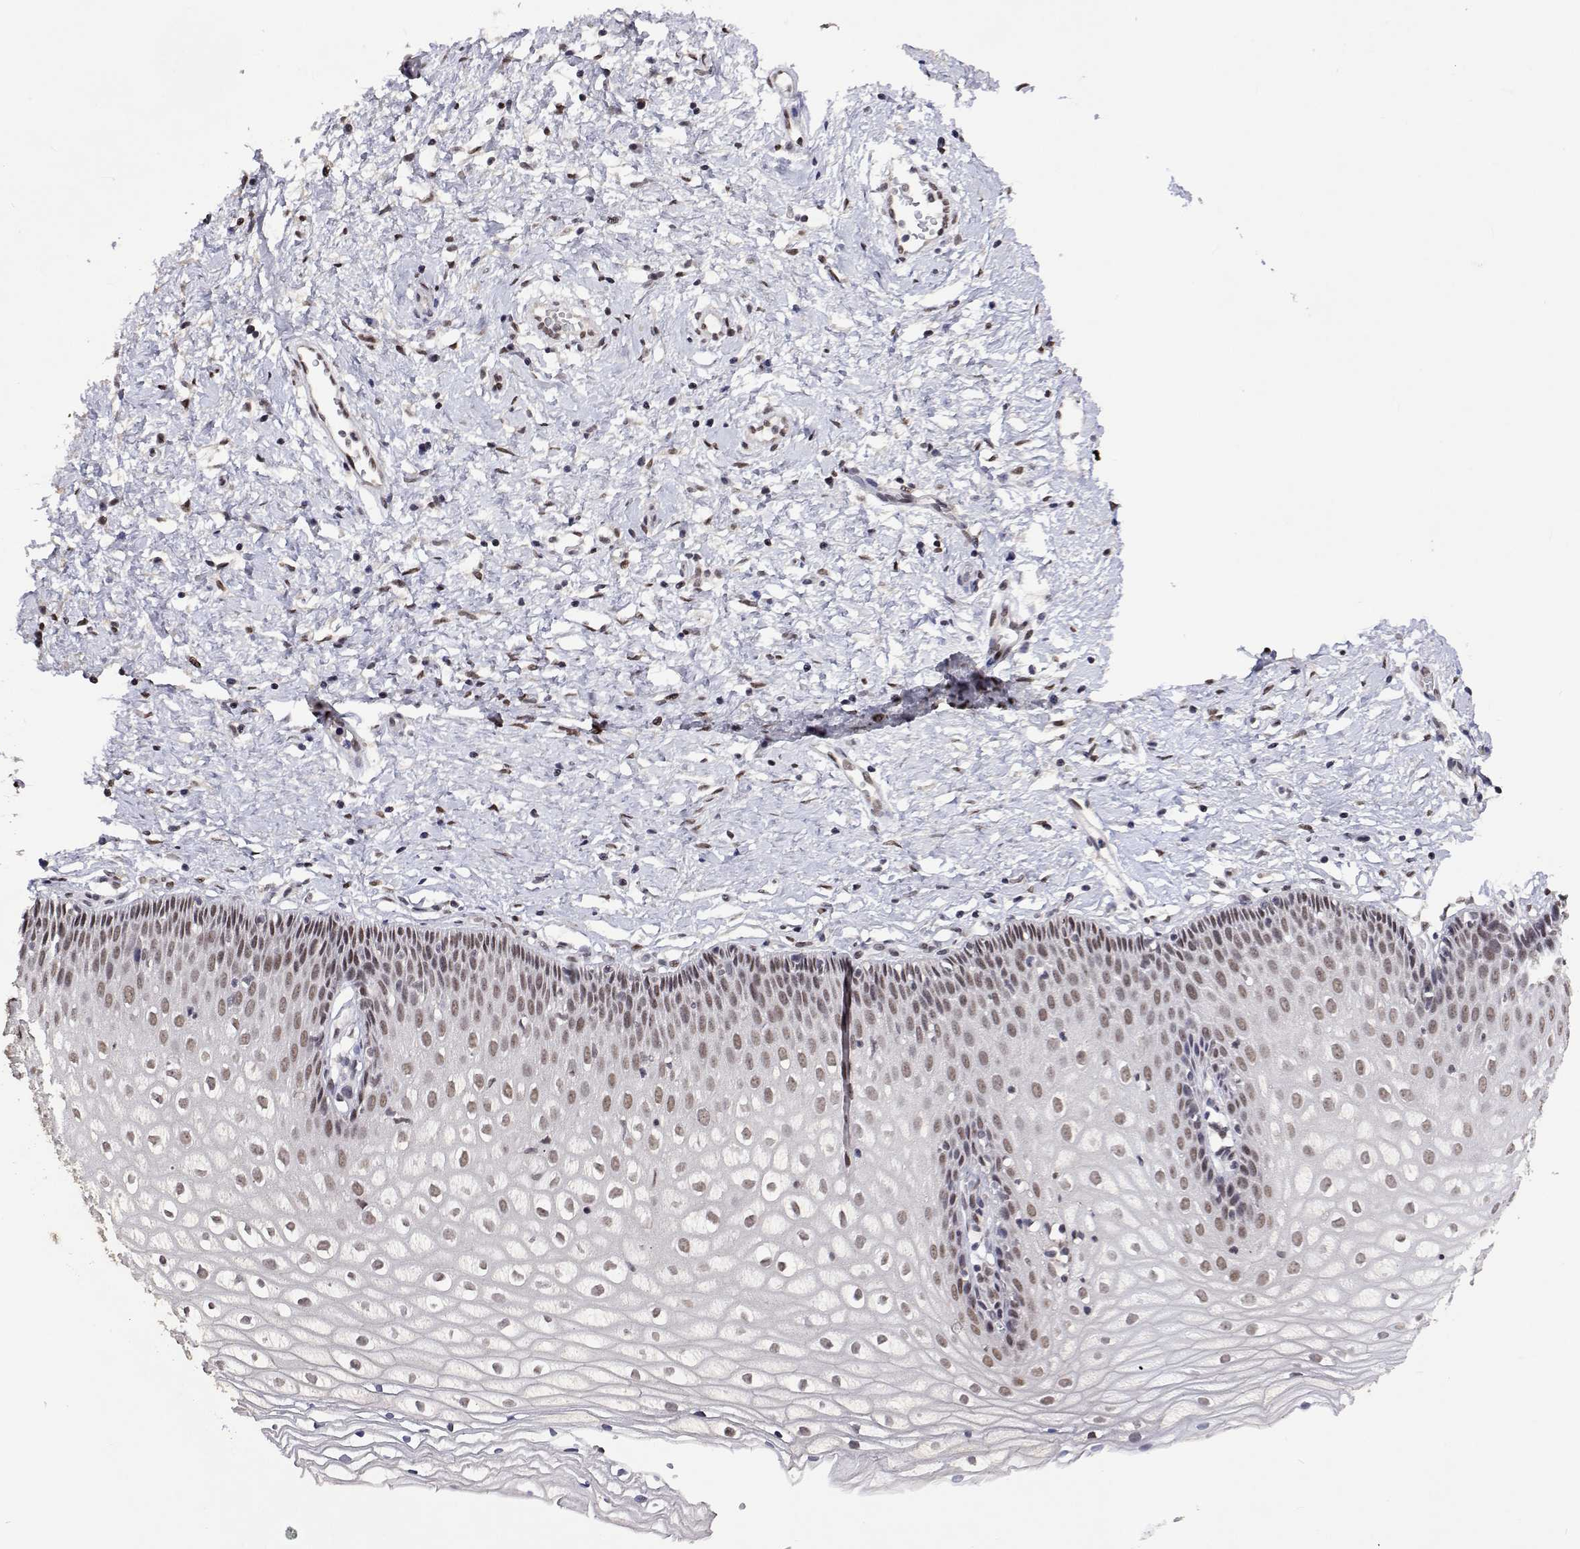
{"staining": {"intensity": "moderate", "quantity": ">75%", "location": "nuclear"}, "tissue": "cervix", "cell_type": "Glandular cells", "image_type": "normal", "snomed": [{"axis": "morphology", "description": "Normal tissue, NOS"}, {"axis": "topography", "description": "Cervix"}], "caption": "The histopathology image demonstrates a brown stain indicating the presence of a protein in the nuclear of glandular cells in cervix. The protein is shown in brown color, while the nuclei are stained blue.", "gene": "HNRNPA0", "patient": {"sex": "female", "age": 36}}